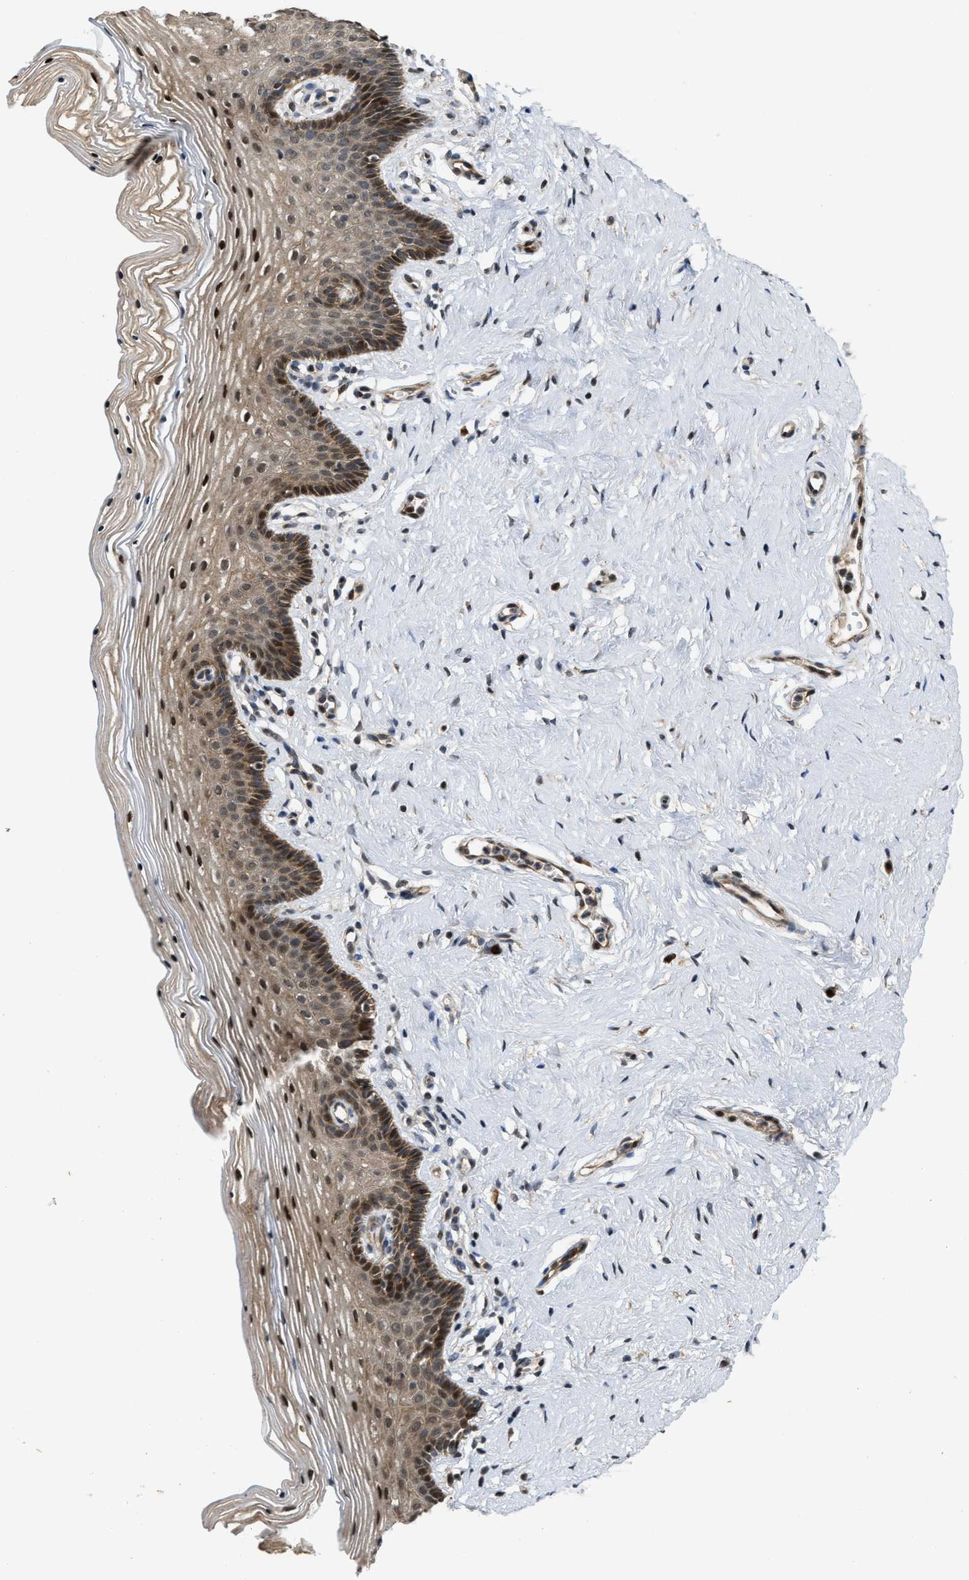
{"staining": {"intensity": "strong", "quantity": ">75%", "location": "cytoplasmic/membranous,nuclear"}, "tissue": "vagina", "cell_type": "Squamous epithelial cells", "image_type": "normal", "snomed": [{"axis": "morphology", "description": "Normal tissue, NOS"}, {"axis": "topography", "description": "Vagina"}], "caption": "Immunohistochemical staining of unremarkable human vagina demonstrates high levels of strong cytoplasmic/membranous,nuclear positivity in approximately >75% of squamous epithelial cells. The staining was performed using DAB to visualize the protein expression in brown, while the nuclei were stained in blue with hematoxylin (Magnification: 20x).", "gene": "SERTAD2", "patient": {"sex": "female", "age": 32}}